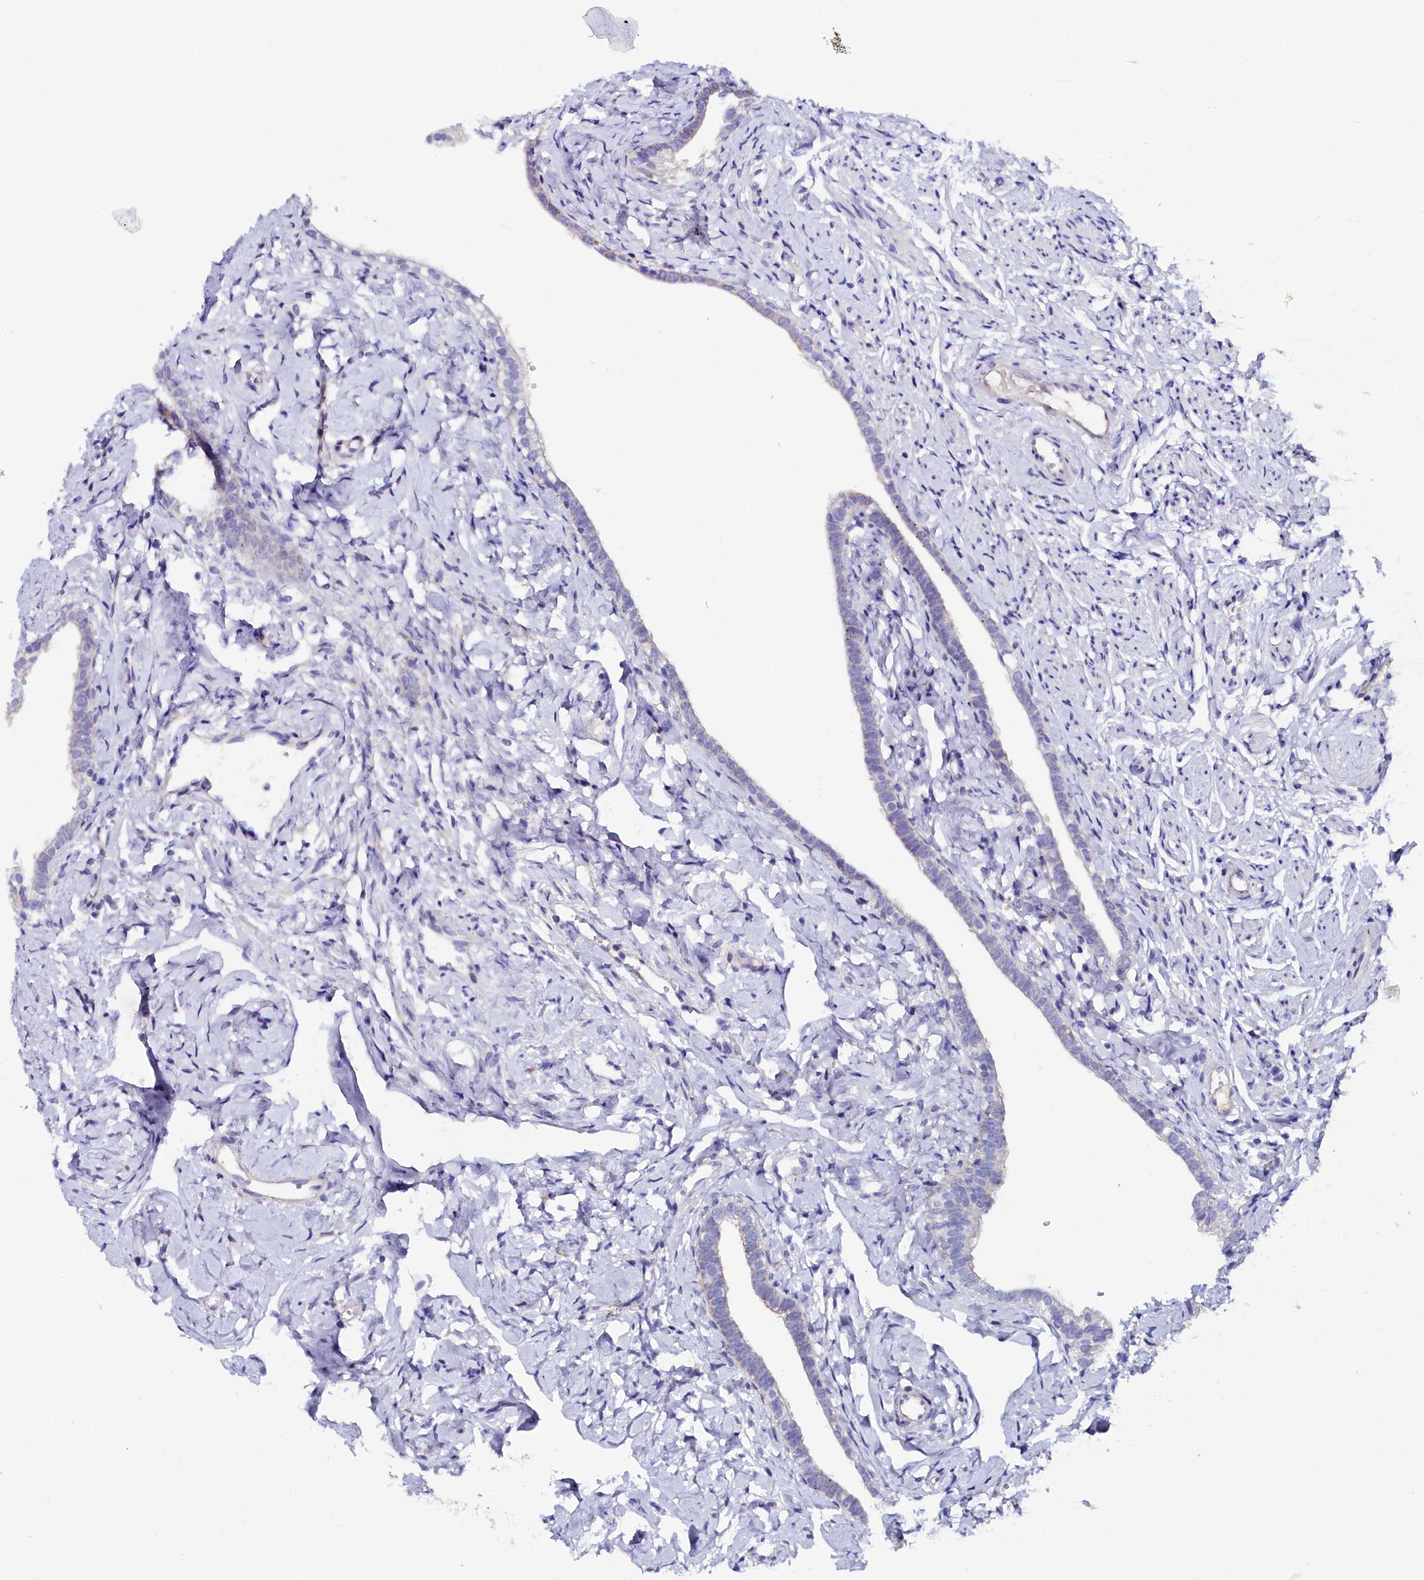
{"staining": {"intensity": "negative", "quantity": "none", "location": "none"}, "tissue": "fallopian tube", "cell_type": "Glandular cells", "image_type": "normal", "snomed": [{"axis": "morphology", "description": "Normal tissue, NOS"}, {"axis": "topography", "description": "Fallopian tube"}], "caption": "Immunohistochemical staining of unremarkable human fallopian tube reveals no significant expression in glandular cells.", "gene": "SLC49A3", "patient": {"sex": "female", "age": 66}}